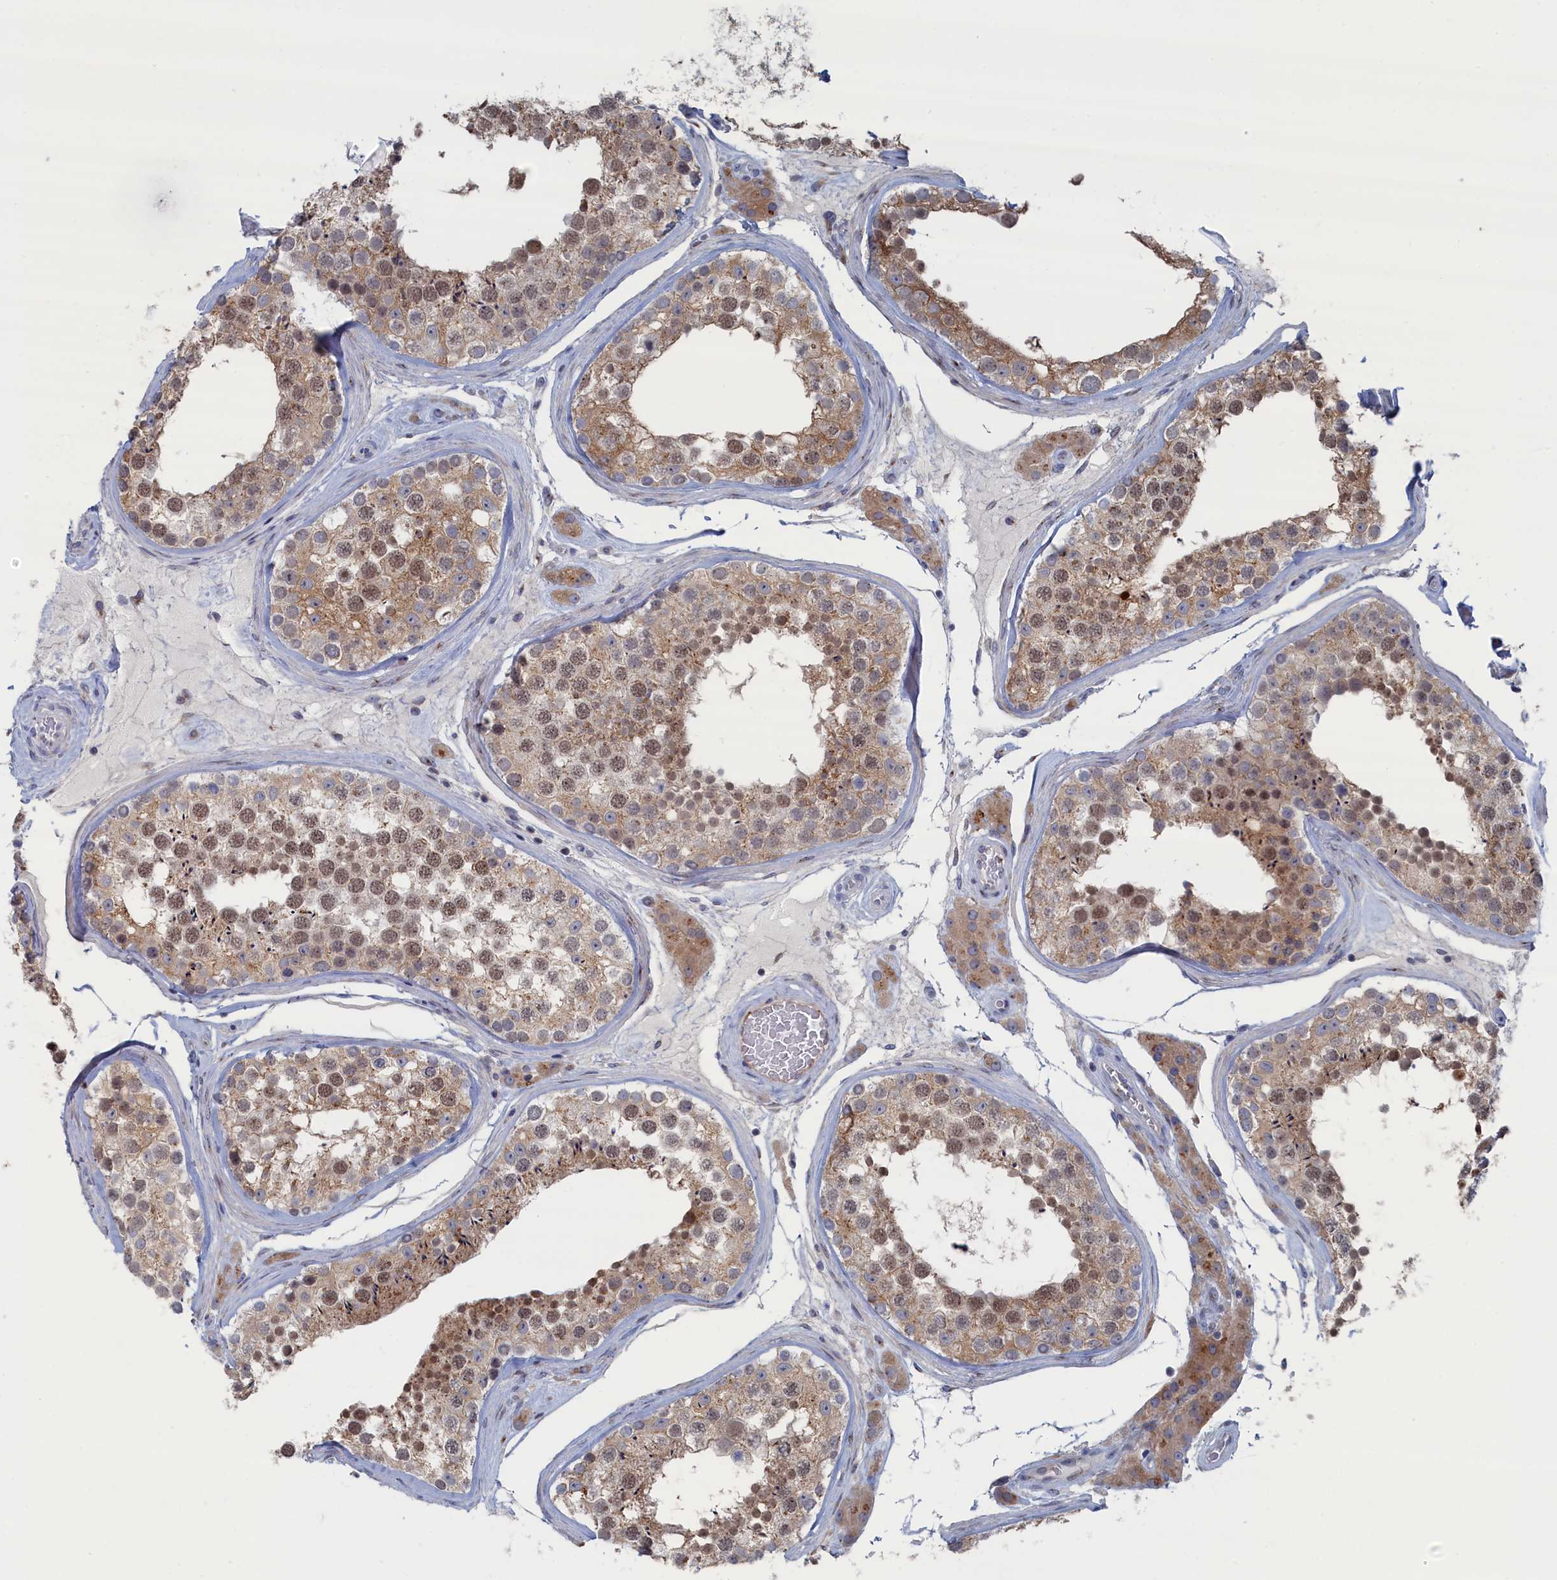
{"staining": {"intensity": "moderate", "quantity": ">75%", "location": "cytoplasmic/membranous,nuclear"}, "tissue": "testis", "cell_type": "Cells in seminiferous ducts", "image_type": "normal", "snomed": [{"axis": "morphology", "description": "Normal tissue, NOS"}, {"axis": "topography", "description": "Testis"}], "caption": "Protein staining of unremarkable testis exhibits moderate cytoplasmic/membranous,nuclear expression in about >75% of cells in seminiferous ducts.", "gene": "IRX1", "patient": {"sex": "male", "age": 46}}